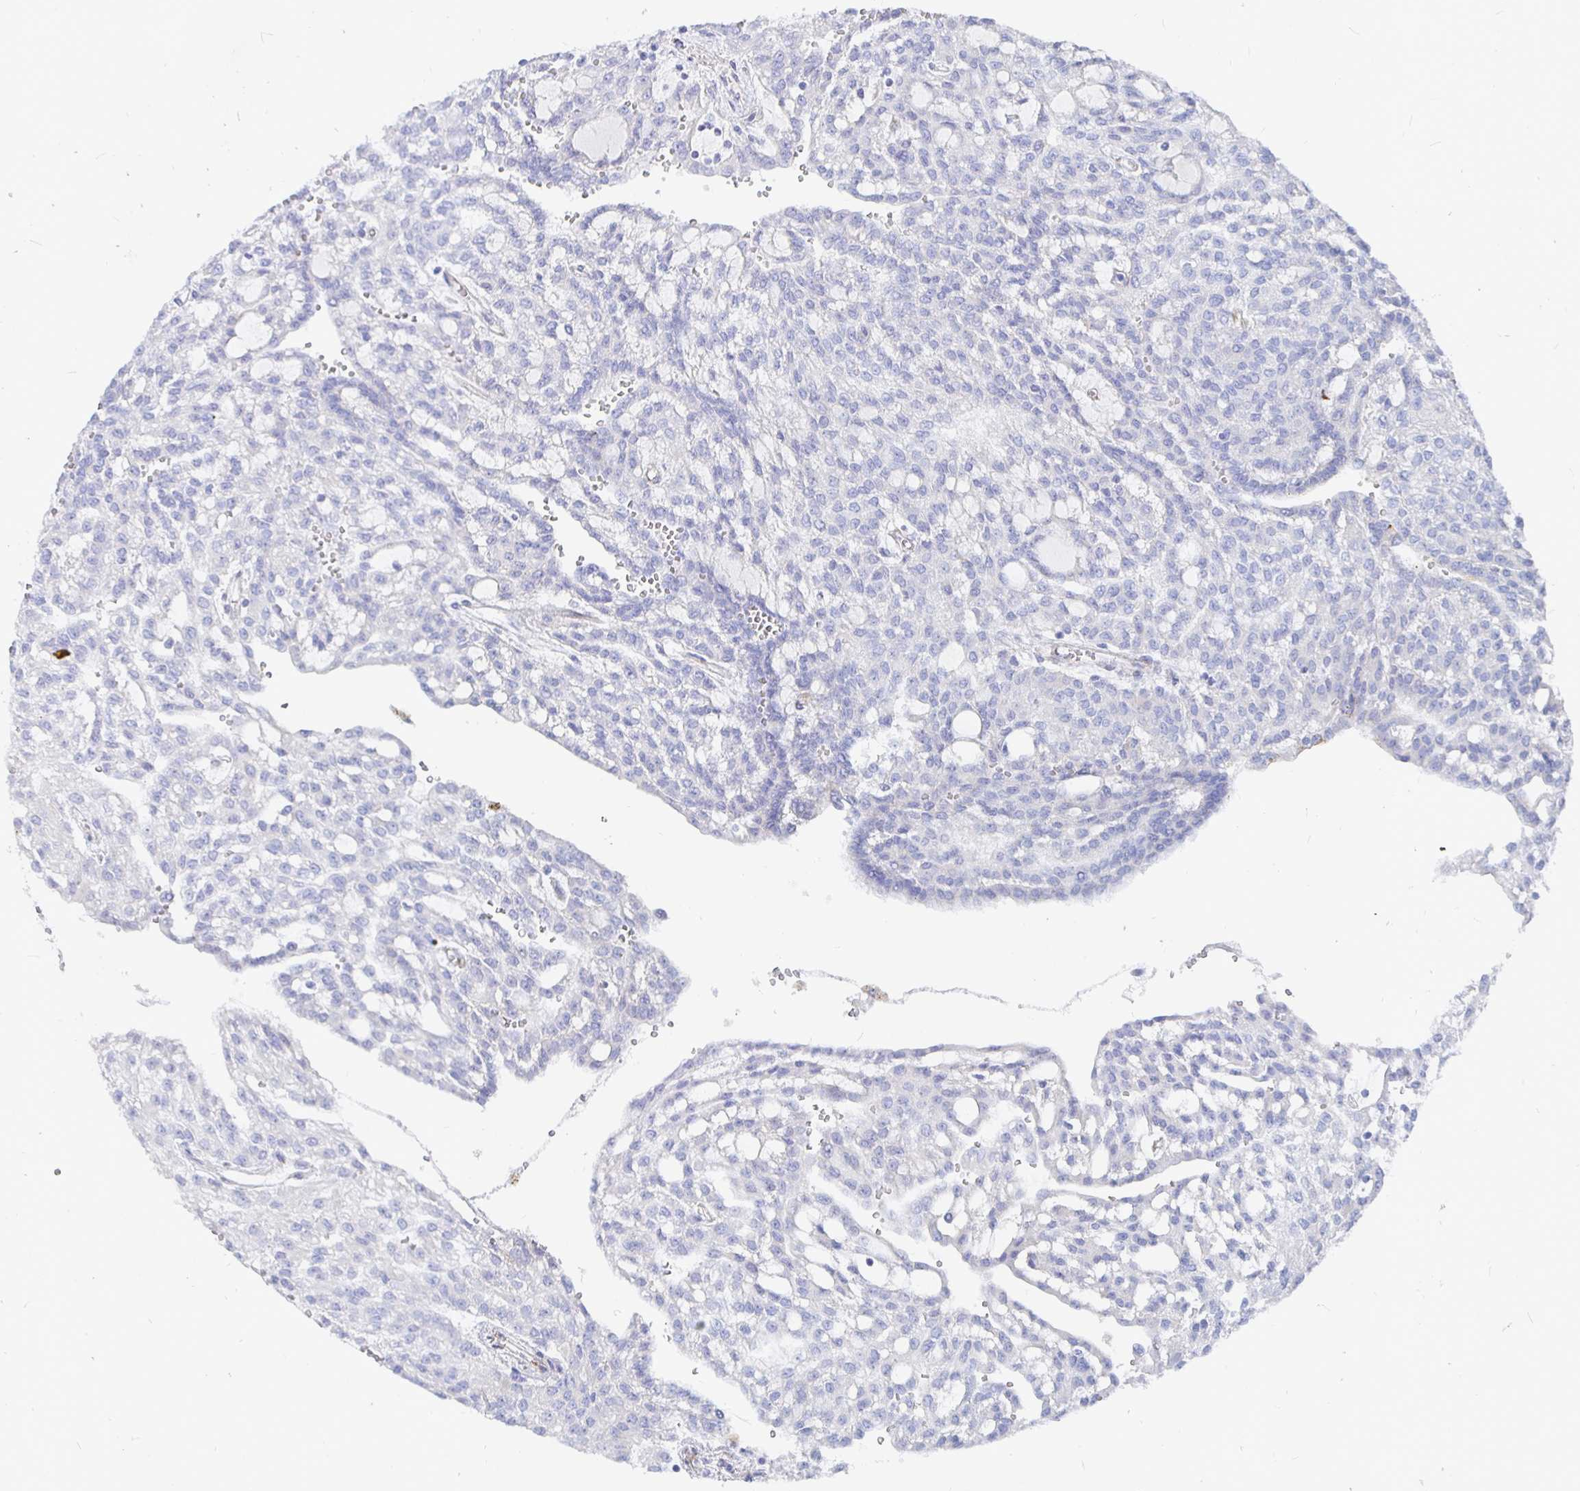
{"staining": {"intensity": "negative", "quantity": "none", "location": "none"}, "tissue": "renal cancer", "cell_type": "Tumor cells", "image_type": "cancer", "snomed": [{"axis": "morphology", "description": "Adenocarcinoma, NOS"}, {"axis": "topography", "description": "Kidney"}], "caption": "Photomicrograph shows no significant protein expression in tumor cells of renal adenocarcinoma. (DAB (3,3'-diaminobenzidine) IHC, high magnification).", "gene": "COX16", "patient": {"sex": "male", "age": 63}}